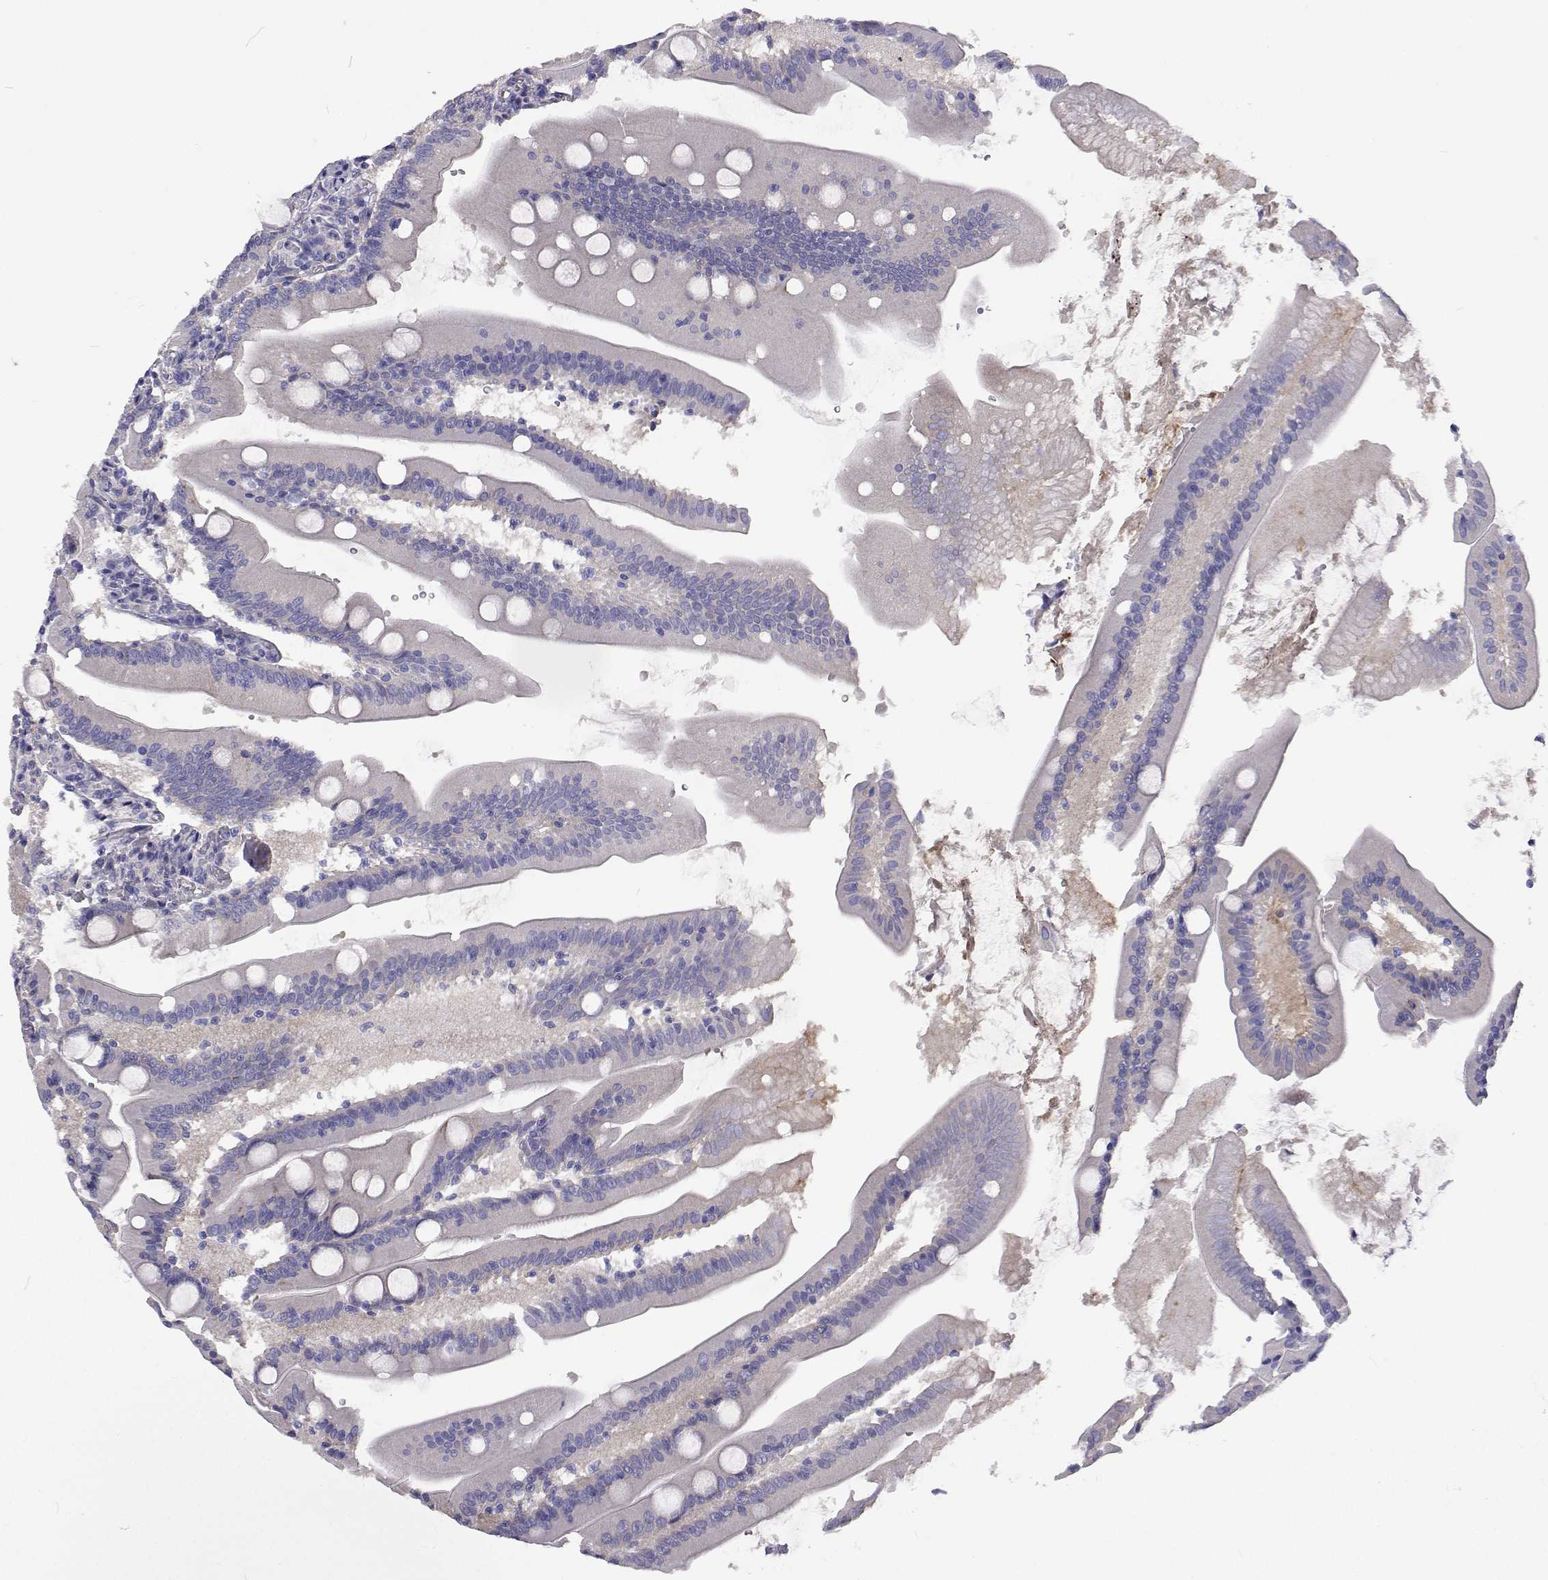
{"staining": {"intensity": "weak", "quantity": "<25%", "location": "cytoplasmic/membranous"}, "tissue": "small intestine", "cell_type": "Glandular cells", "image_type": "normal", "snomed": [{"axis": "morphology", "description": "Normal tissue, NOS"}, {"axis": "topography", "description": "Small intestine"}], "caption": "This is a histopathology image of immunohistochemistry (IHC) staining of benign small intestine, which shows no staining in glandular cells.", "gene": "LHFPL7", "patient": {"sex": "male", "age": 37}}